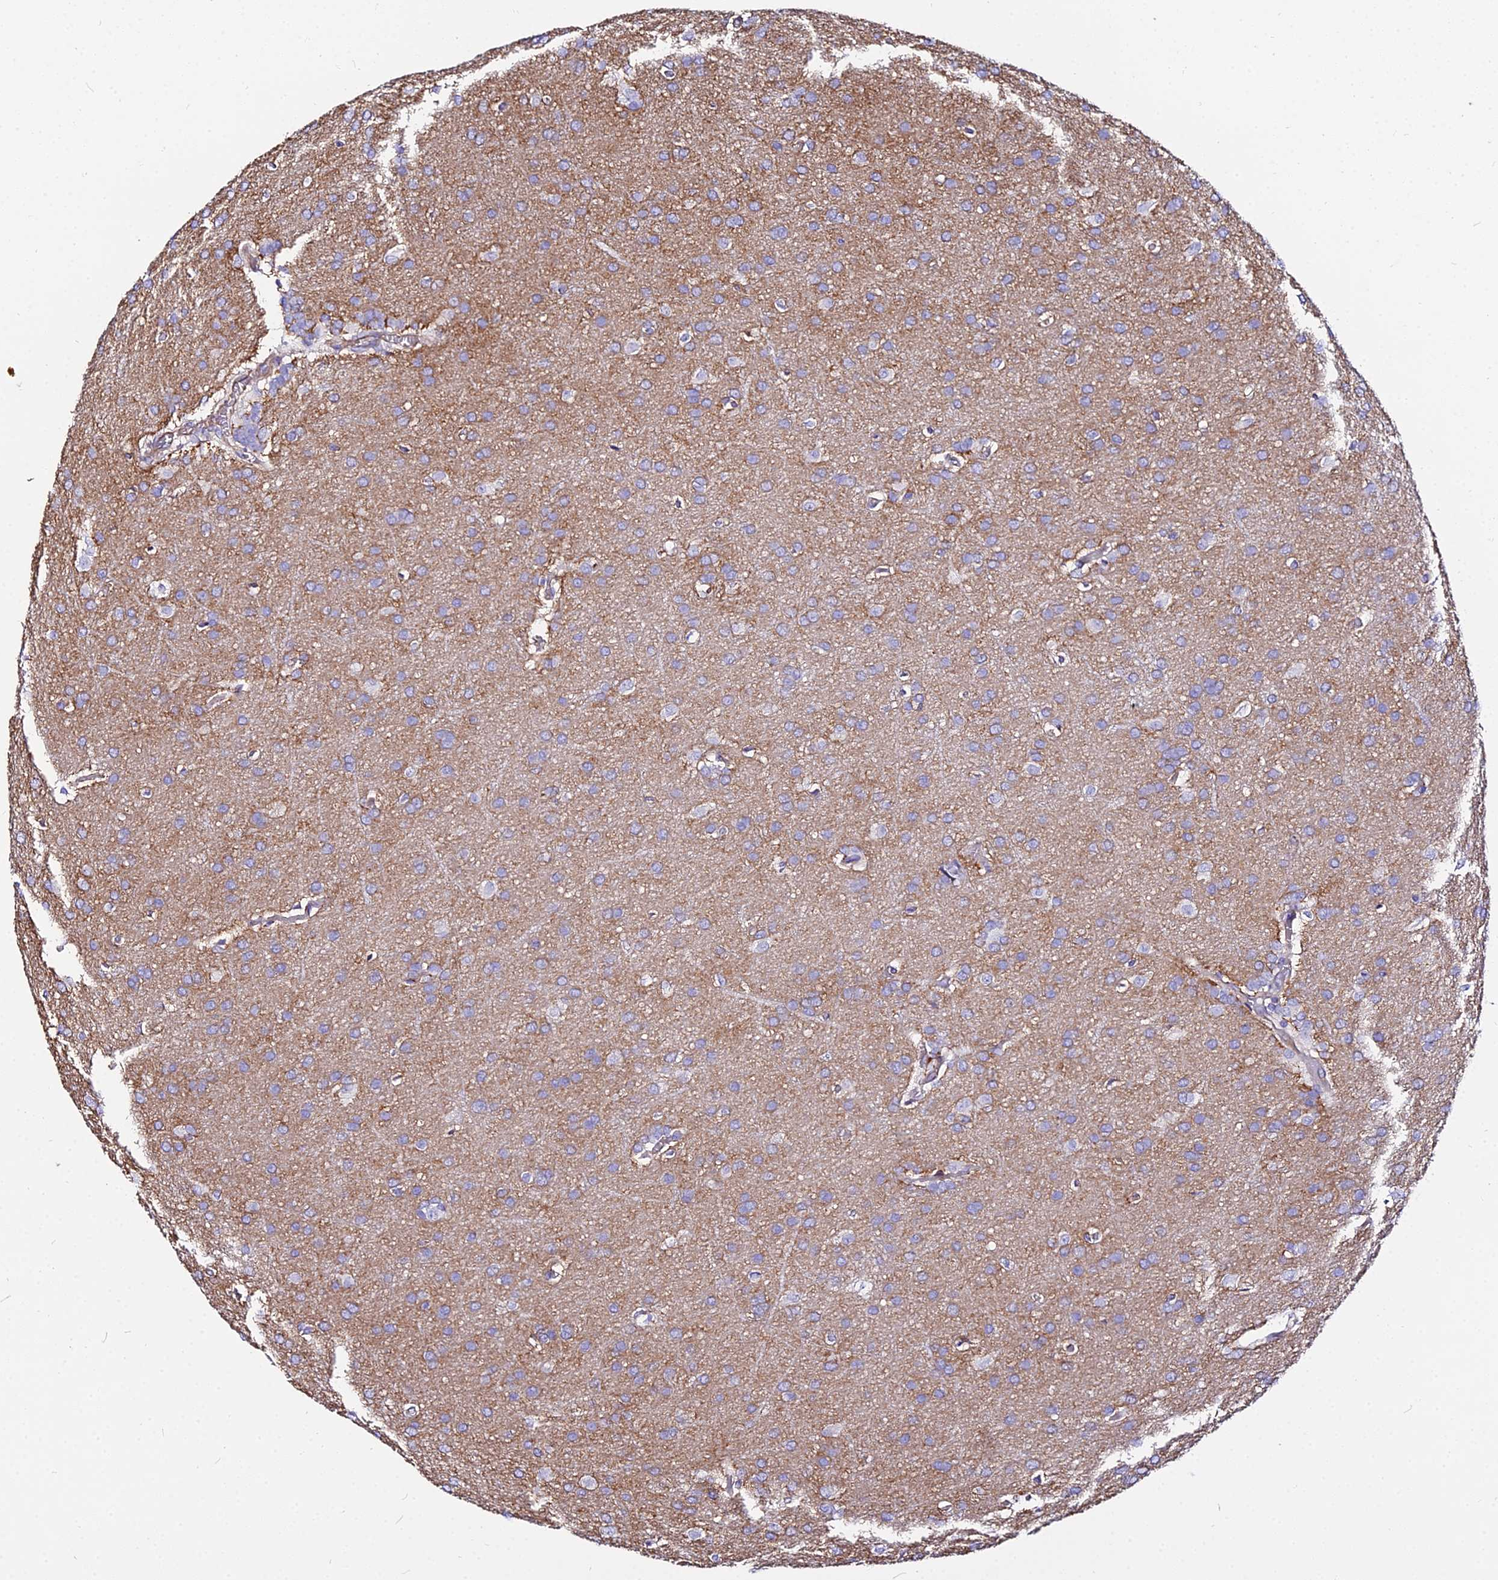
{"staining": {"intensity": "negative", "quantity": "none", "location": "none"}, "tissue": "glioma", "cell_type": "Tumor cells", "image_type": "cancer", "snomed": [{"axis": "morphology", "description": "Glioma, malignant, Low grade"}, {"axis": "topography", "description": "Brain"}], "caption": "Image shows no significant protein expression in tumor cells of glioma. (DAB IHC visualized using brightfield microscopy, high magnification).", "gene": "DAW1", "patient": {"sex": "female", "age": 32}}